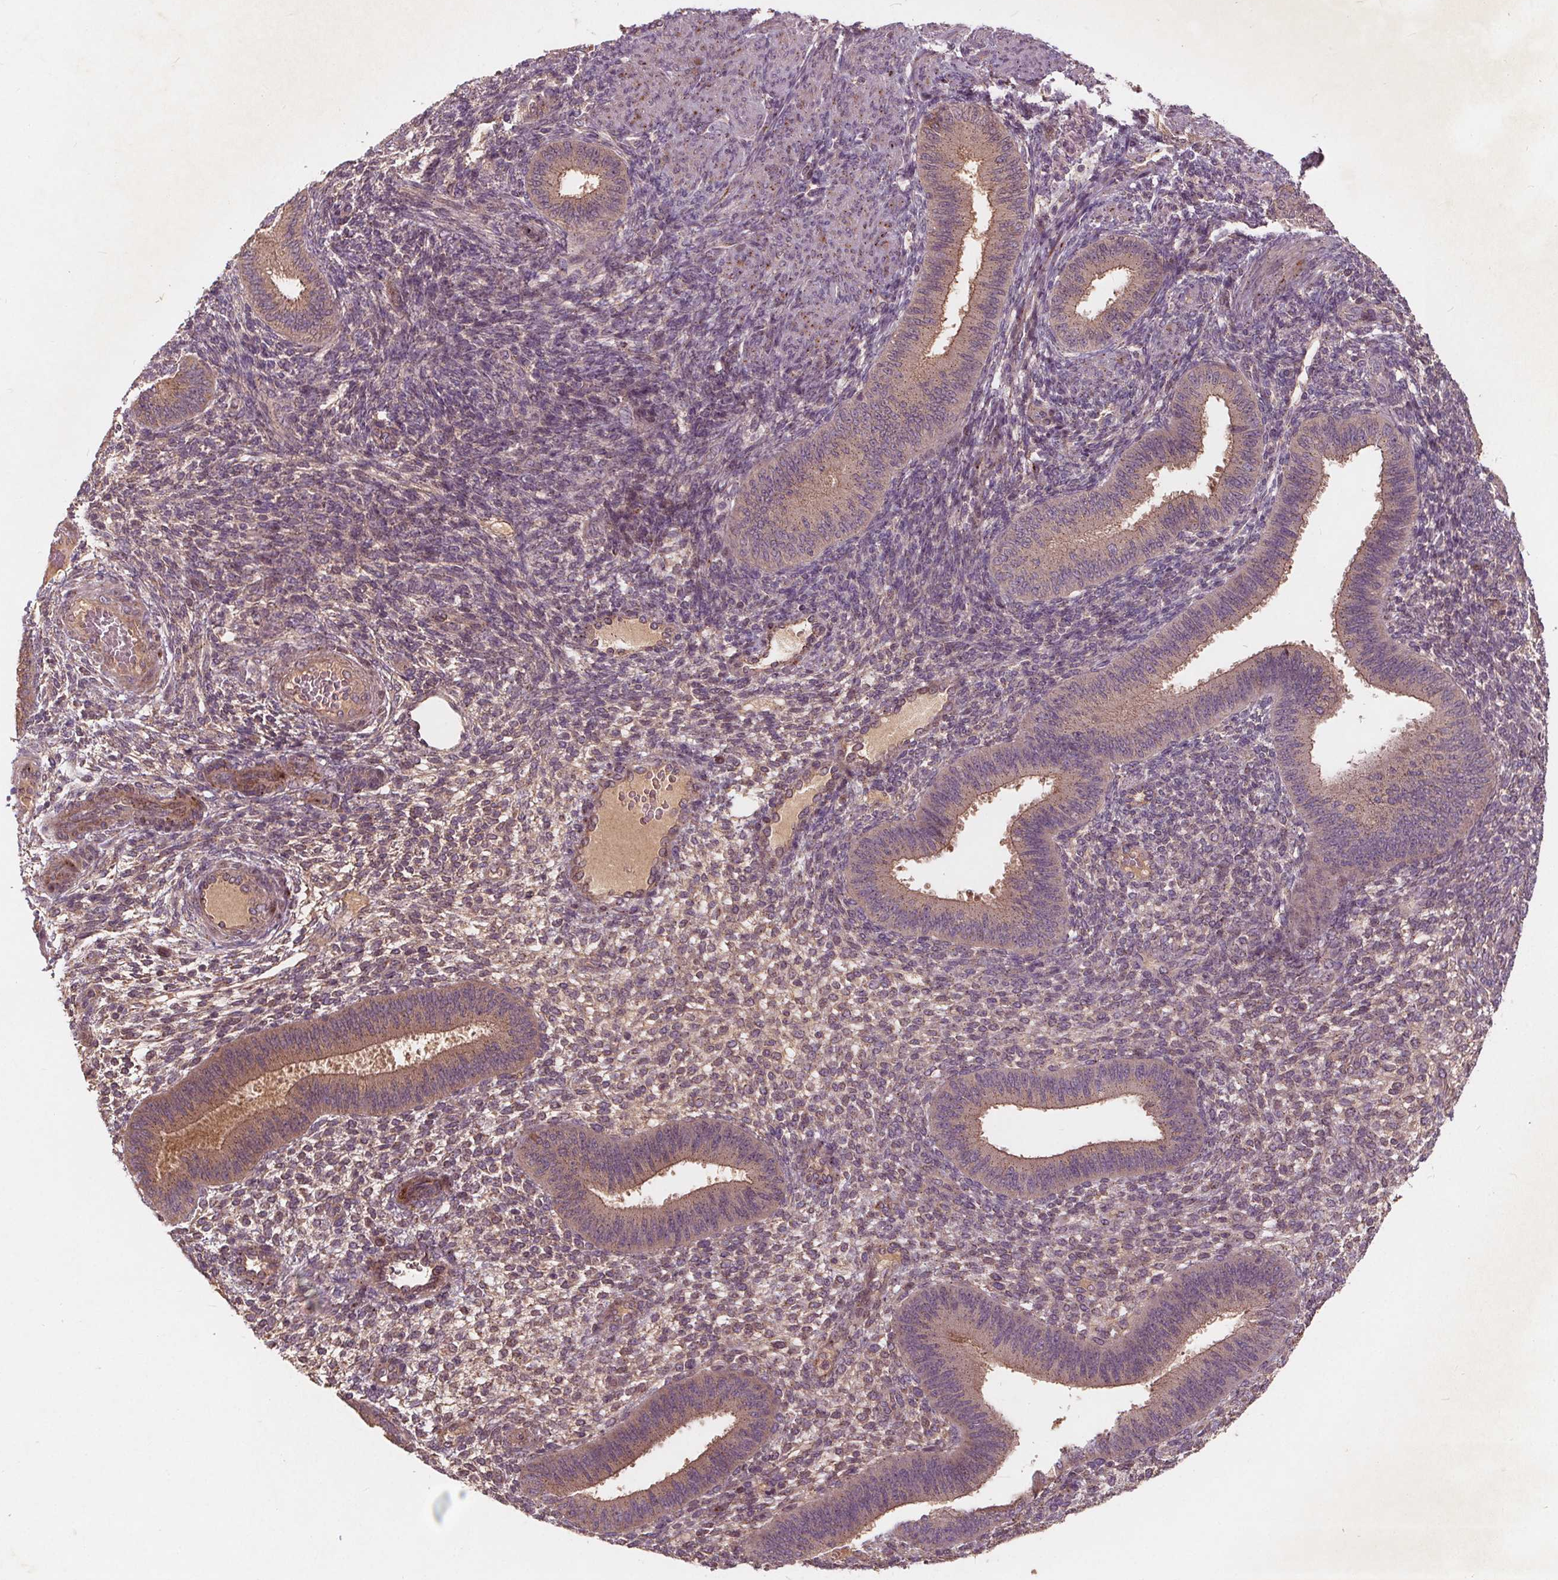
{"staining": {"intensity": "negative", "quantity": "none", "location": "none"}, "tissue": "endometrium", "cell_type": "Cells in endometrial stroma", "image_type": "normal", "snomed": [{"axis": "morphology", "description": "Normal tissue, NOS"}, {"axis": "topography", "description": "Endometrium"}], "caption": "Immunohistochemistry histopathology image of unremarkable human endometrium stained for a protein (brown), which exhibits no staining in cells in endometrial stroma. (DAB immunohistochemistry with hematoxylin counter stain).", "gene": "CSNK1G2", "patient": {"sex": "female", "age": 39}}